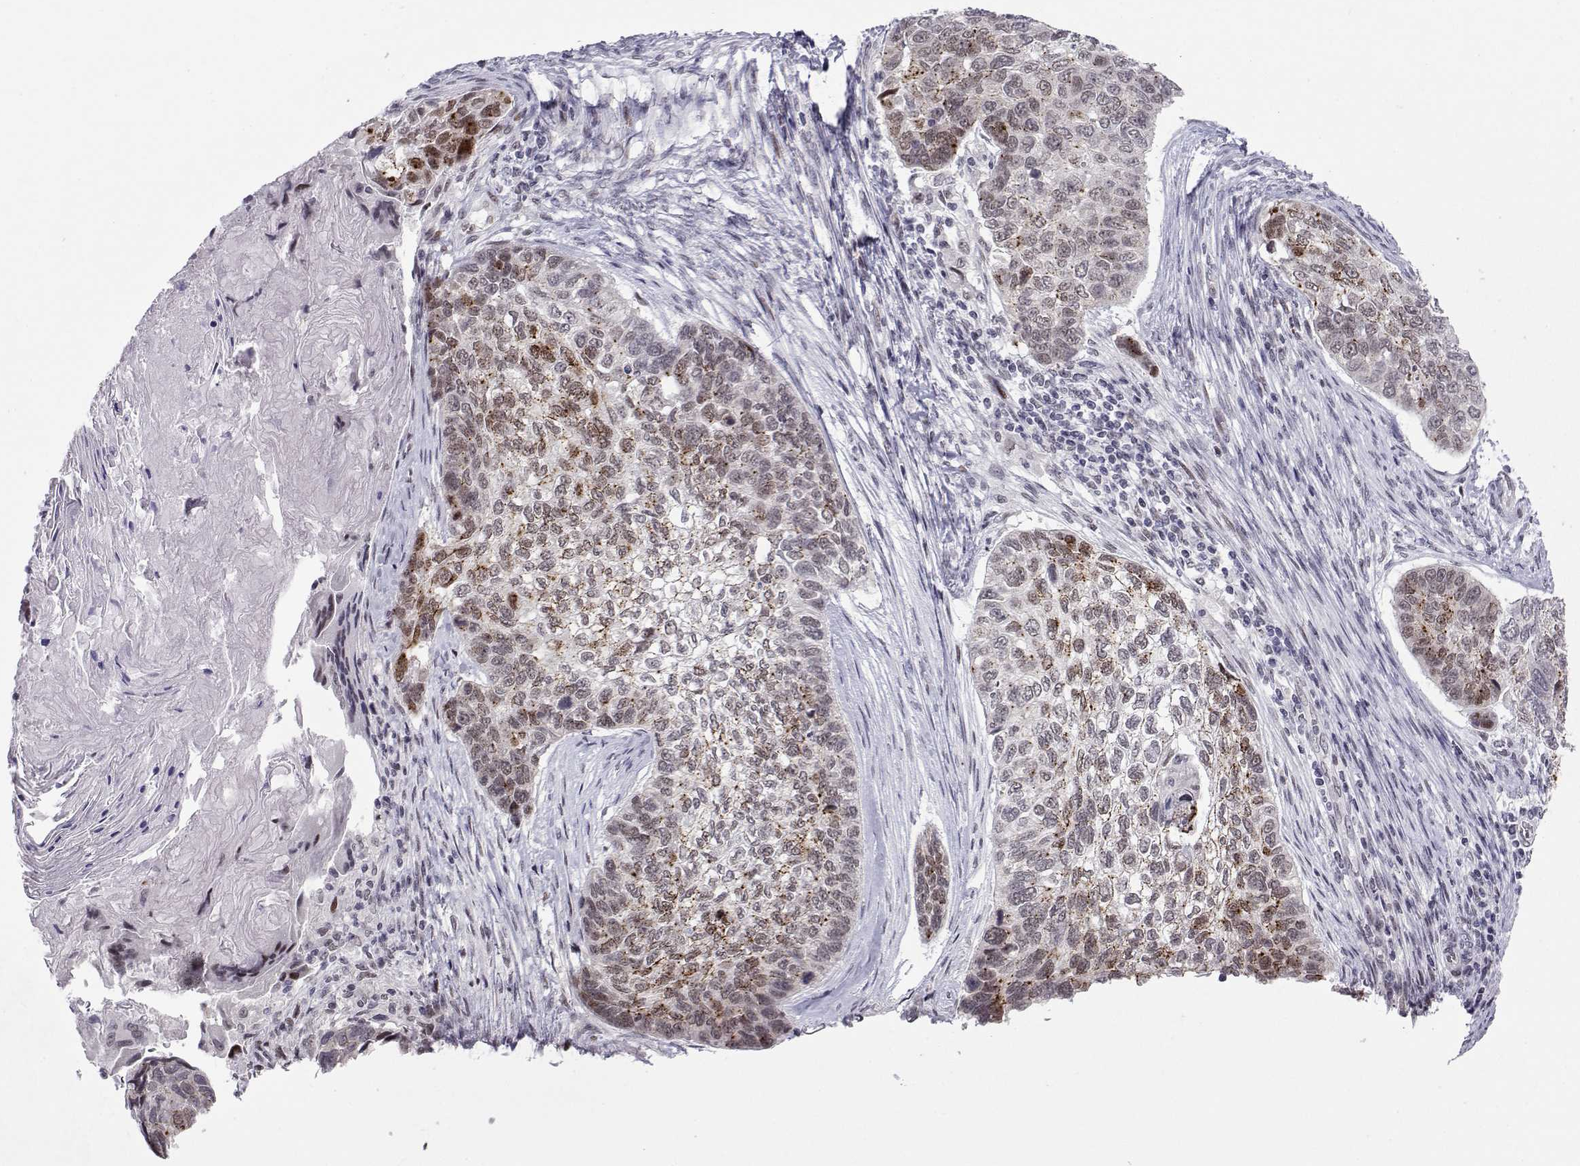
{"staining": {"intensity": "negative", "quantity": "none", "location": "none"}, "tissue": "lung cancer", "cell_type": "Tumor cells", "image_type": "cancer", "snomed": [{"axis": "morphology", "description": "Squamous cell carcinoma, NOS"}, {"axis": "topography", "description": "Lung"}], "caption": "Tumor cells show no significant staining in lung cancer (squamous cell carcinoma).", "gene": "SIX6", "patient": {"sex": "male", "age": 69}}